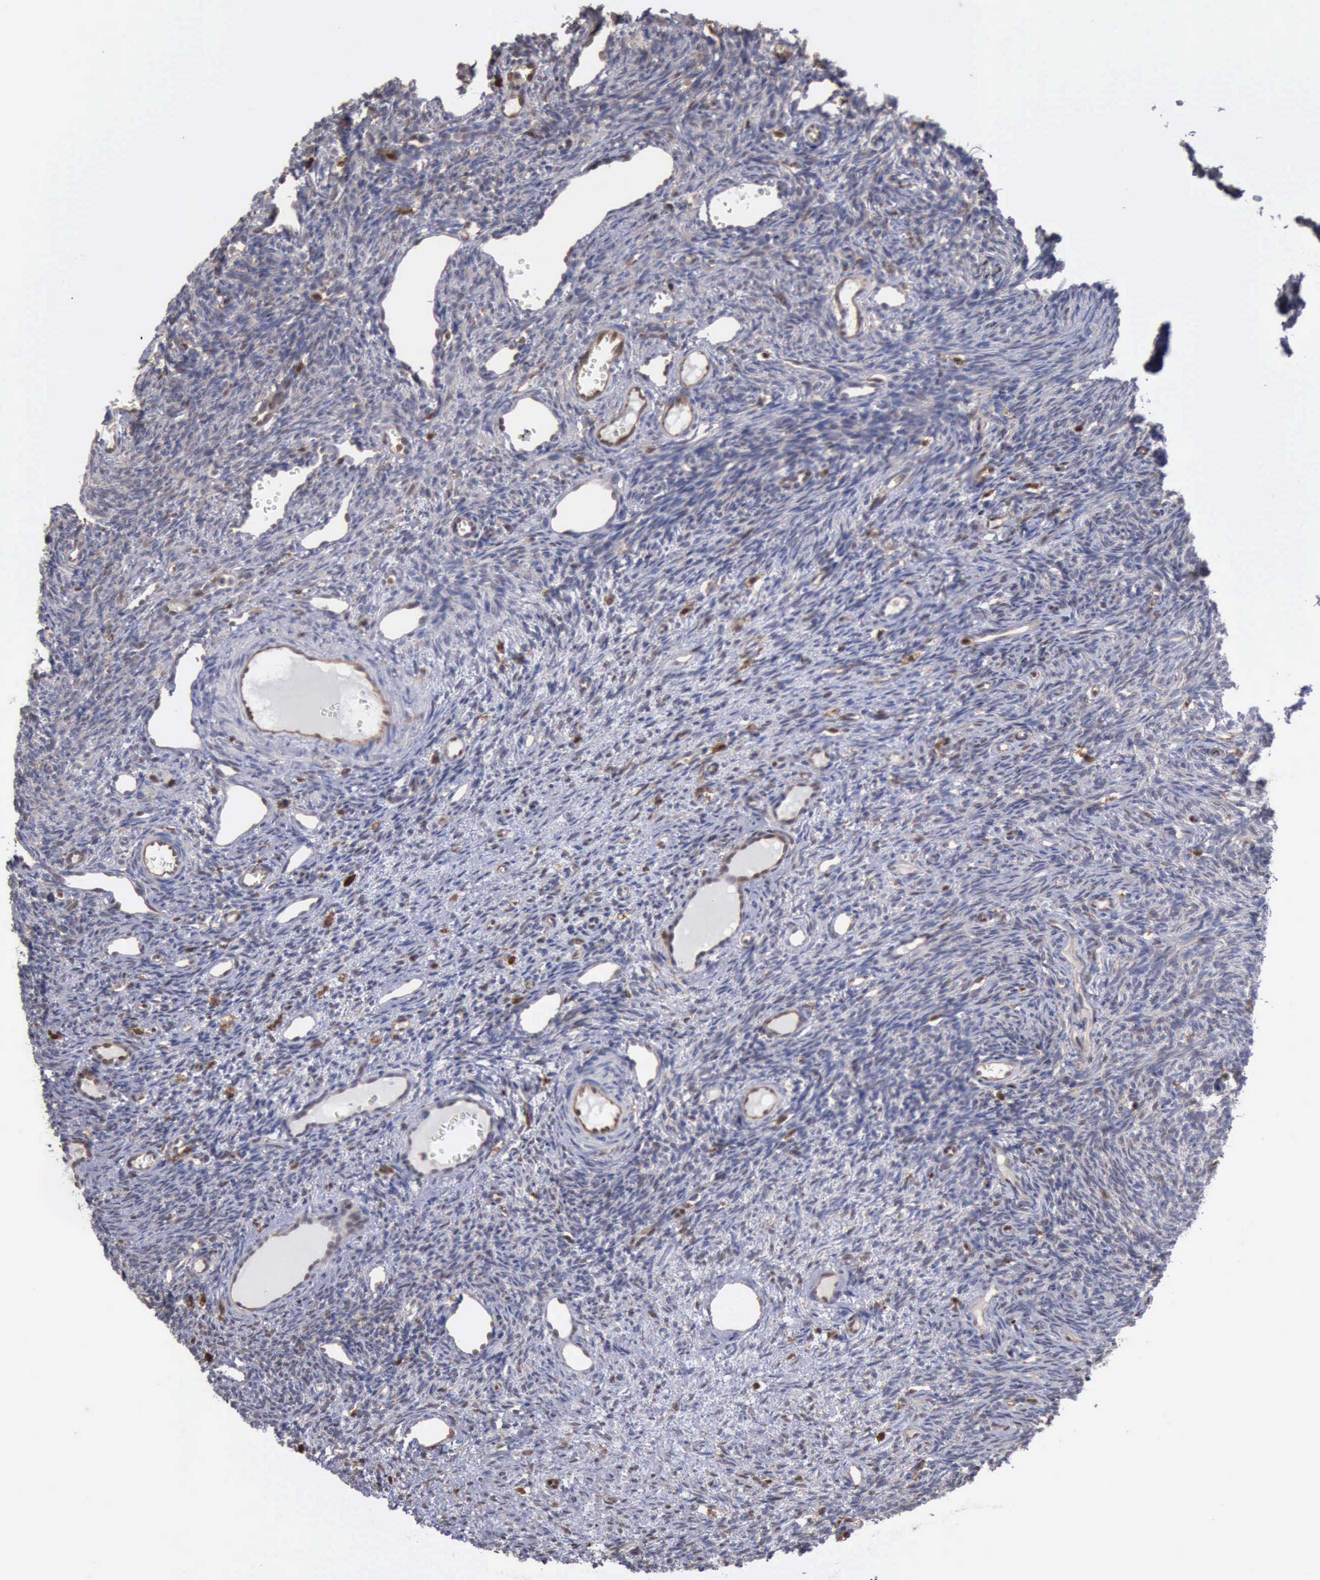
{"staining": {"intensity": "negative", "quantity": "none", "location": "none"}, "tissue": "ovary", "cell_type": "Ovarian stroma cells", "image_type": "normal", "snomed": [{"axis": "morphology", "description": "Normal tissue, NOS"}, {"axis": "topography", "description": "Ovary"}], "caption": "Immunohistochemical staining of benign ovary exhibits no significant expression in ovarian stroma cells.", "gene": "STAT1", "patient": {"sex": "female", "age": 33}}